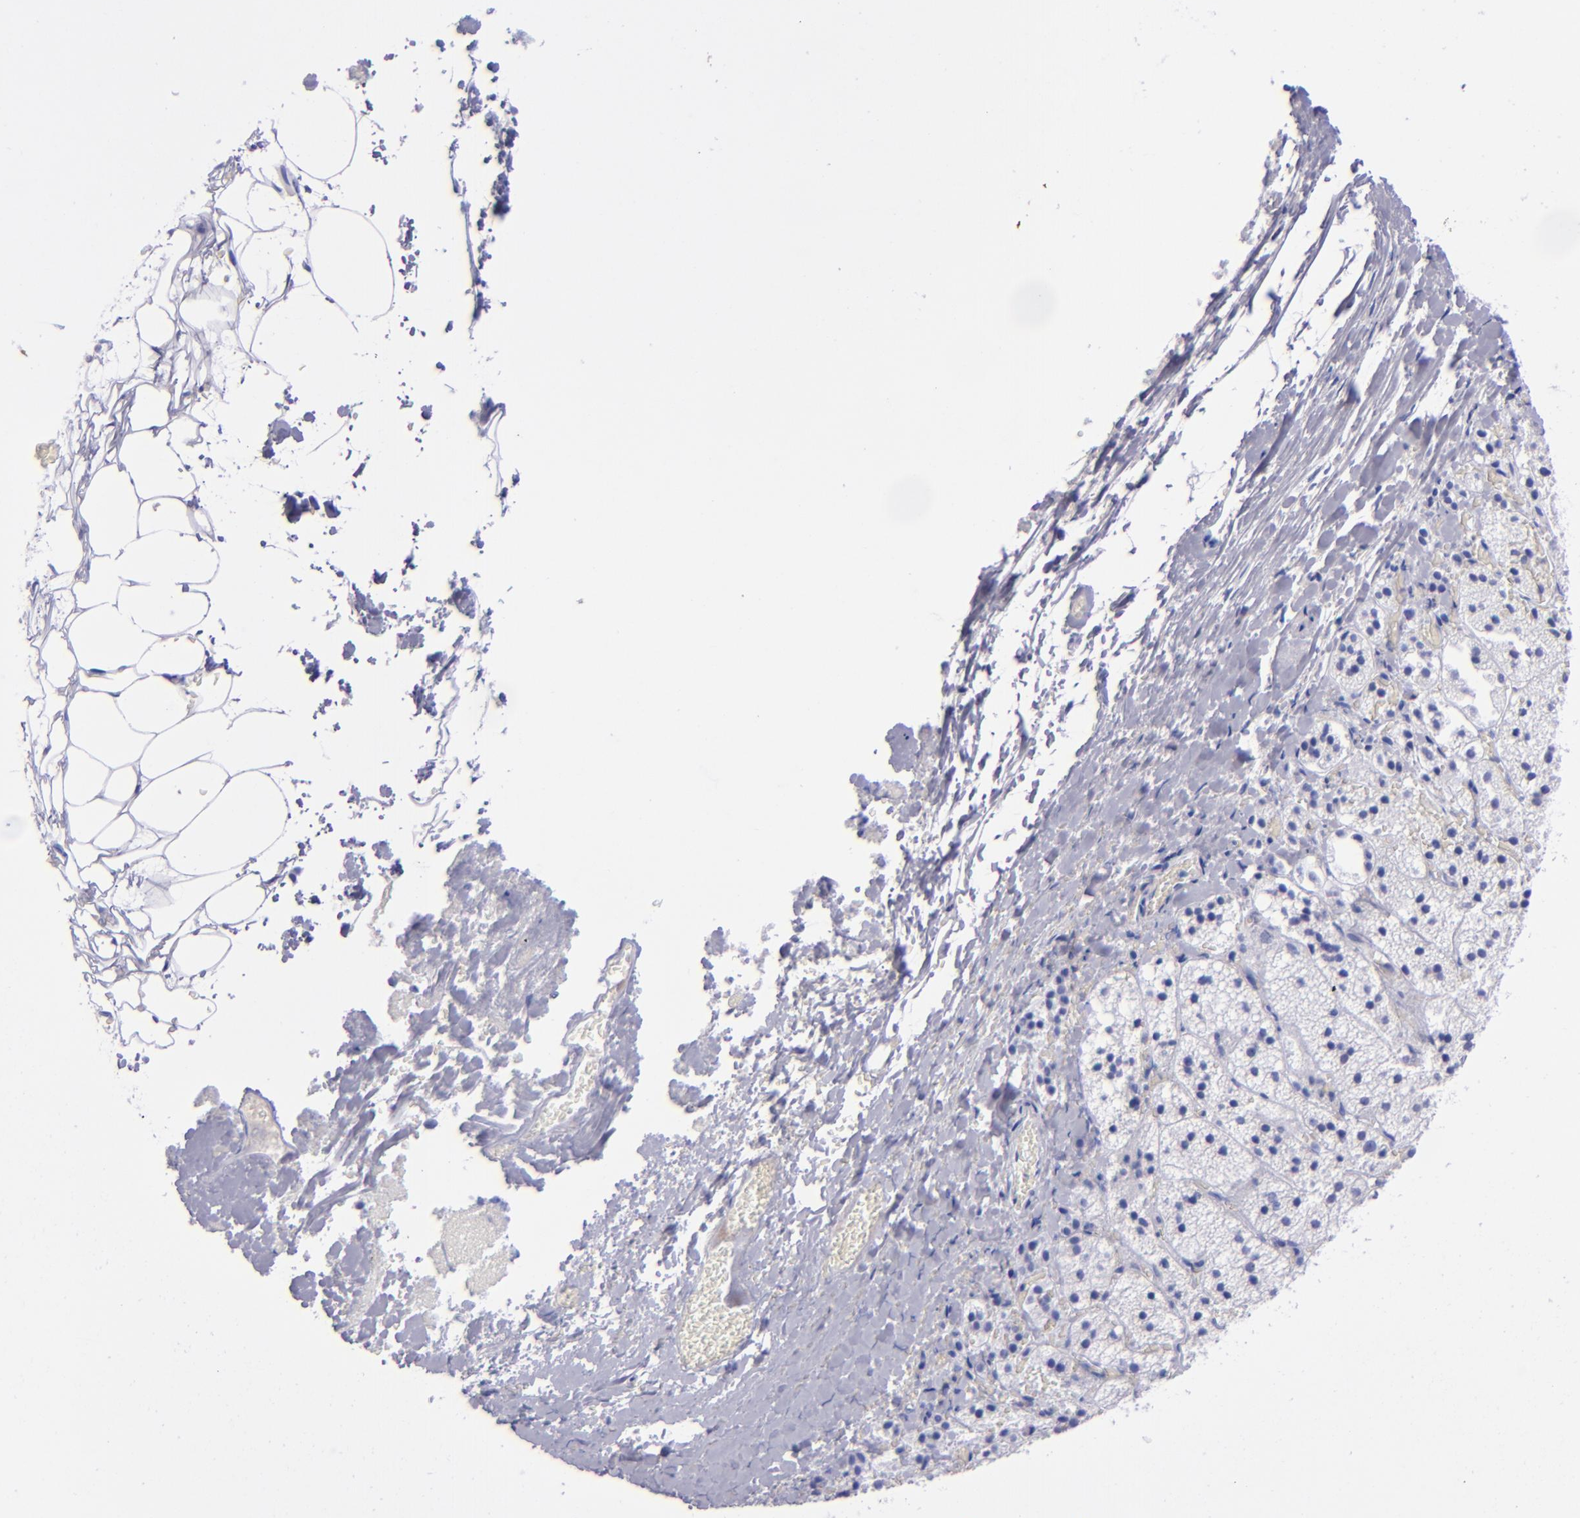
{"staining": {"intensity": "weak", "quantity": "<25%", "location": "cytoplasmic/membranous"}, "tissue": "adrenal gland", "cell_type": "Glandular cells", "image_type": "normal", "snomed": [{"axis": "morphology", "description": "Normal tissue, NOS"}, {"axis": "topography", "description": "Adrenal gland"}], "caption": "Unremarkable adrenal gland was stained to show a protein in brown. There is no significant expression in glandular cells. Nuclei are stained in blue.", "gene": "CD37", "patient": {"sex": "female", "age": 44}}